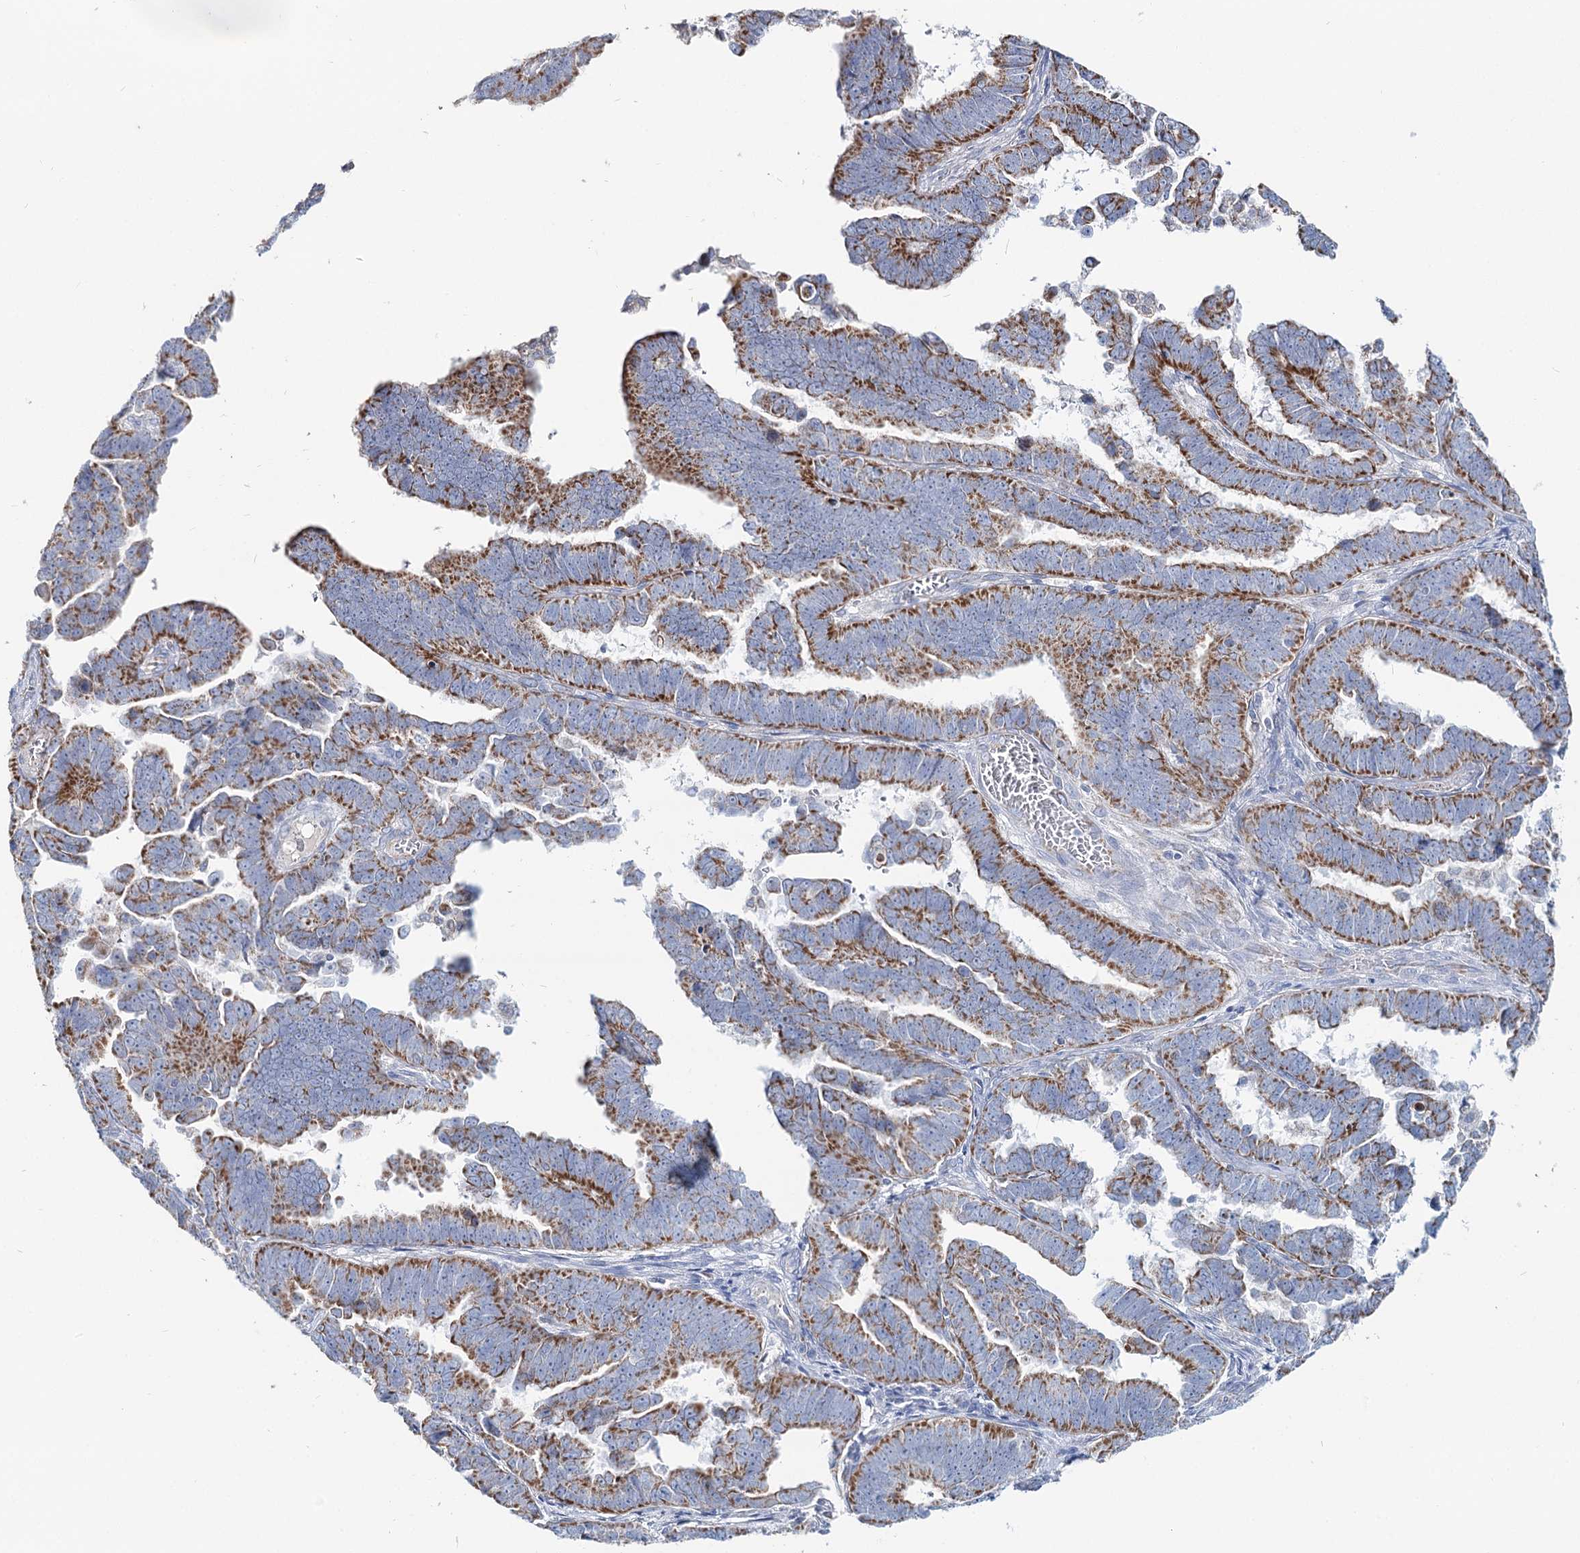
{"staining": {"intensity": "moderate", "quantity": ">75%", "location": "cytoplasmic/membranous"}, "tissue": "endometrial cancer", "cell_type": "Tumor cells", "image_type": "cancer", "snomed": [{"axis": "morphology", "description": "Adenocarcinoma, NOS"}, {"axis": "topography", "description": "Endometrium"}], "caption": "Moderate cytoplasmic/membranous protein positivity is appreciated in about >75% of tumor cells in endometrial adenocarcinoma.", "gene": "MCCC2", "patient": {"sex": "female", "age": 75}}